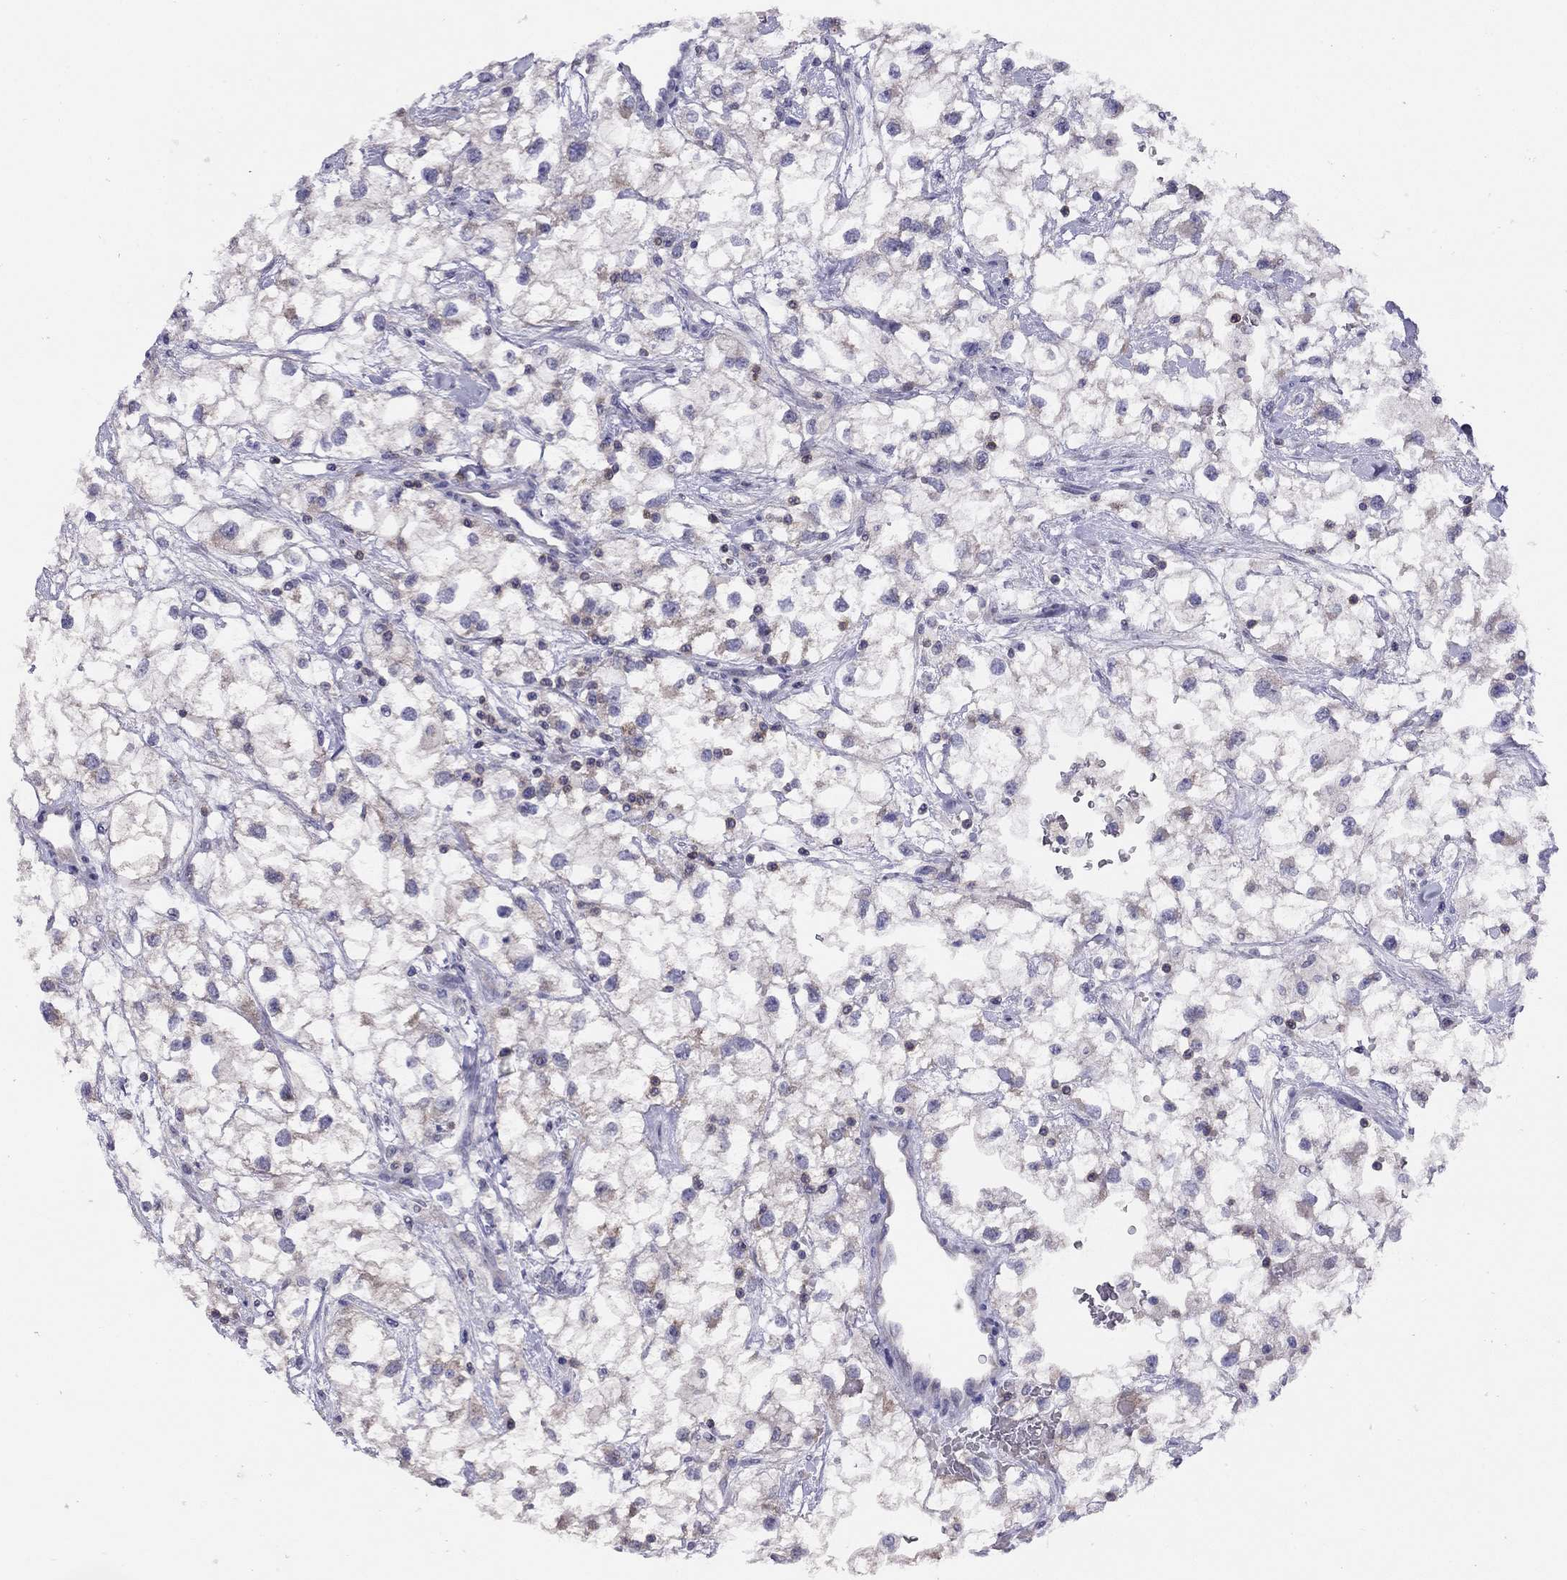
{"staining": {"intensity": "negative", "quantity": "none", "location": "none"}, "tissue": "renal cancer", "cell_type": "Tumor cells", "image_type": "cancer", "snomed": [{"axis": "morphology", "description": "Adenocarcinoma, NOS"}, {"axis": "topography", "description": "Kidney"}], "caption": "Tumor cells are negative for brown protein staining in renal cancer (adenocarcinoma).", "gene": "CITED1", "patient": {"sex": "male", "age": 59}}